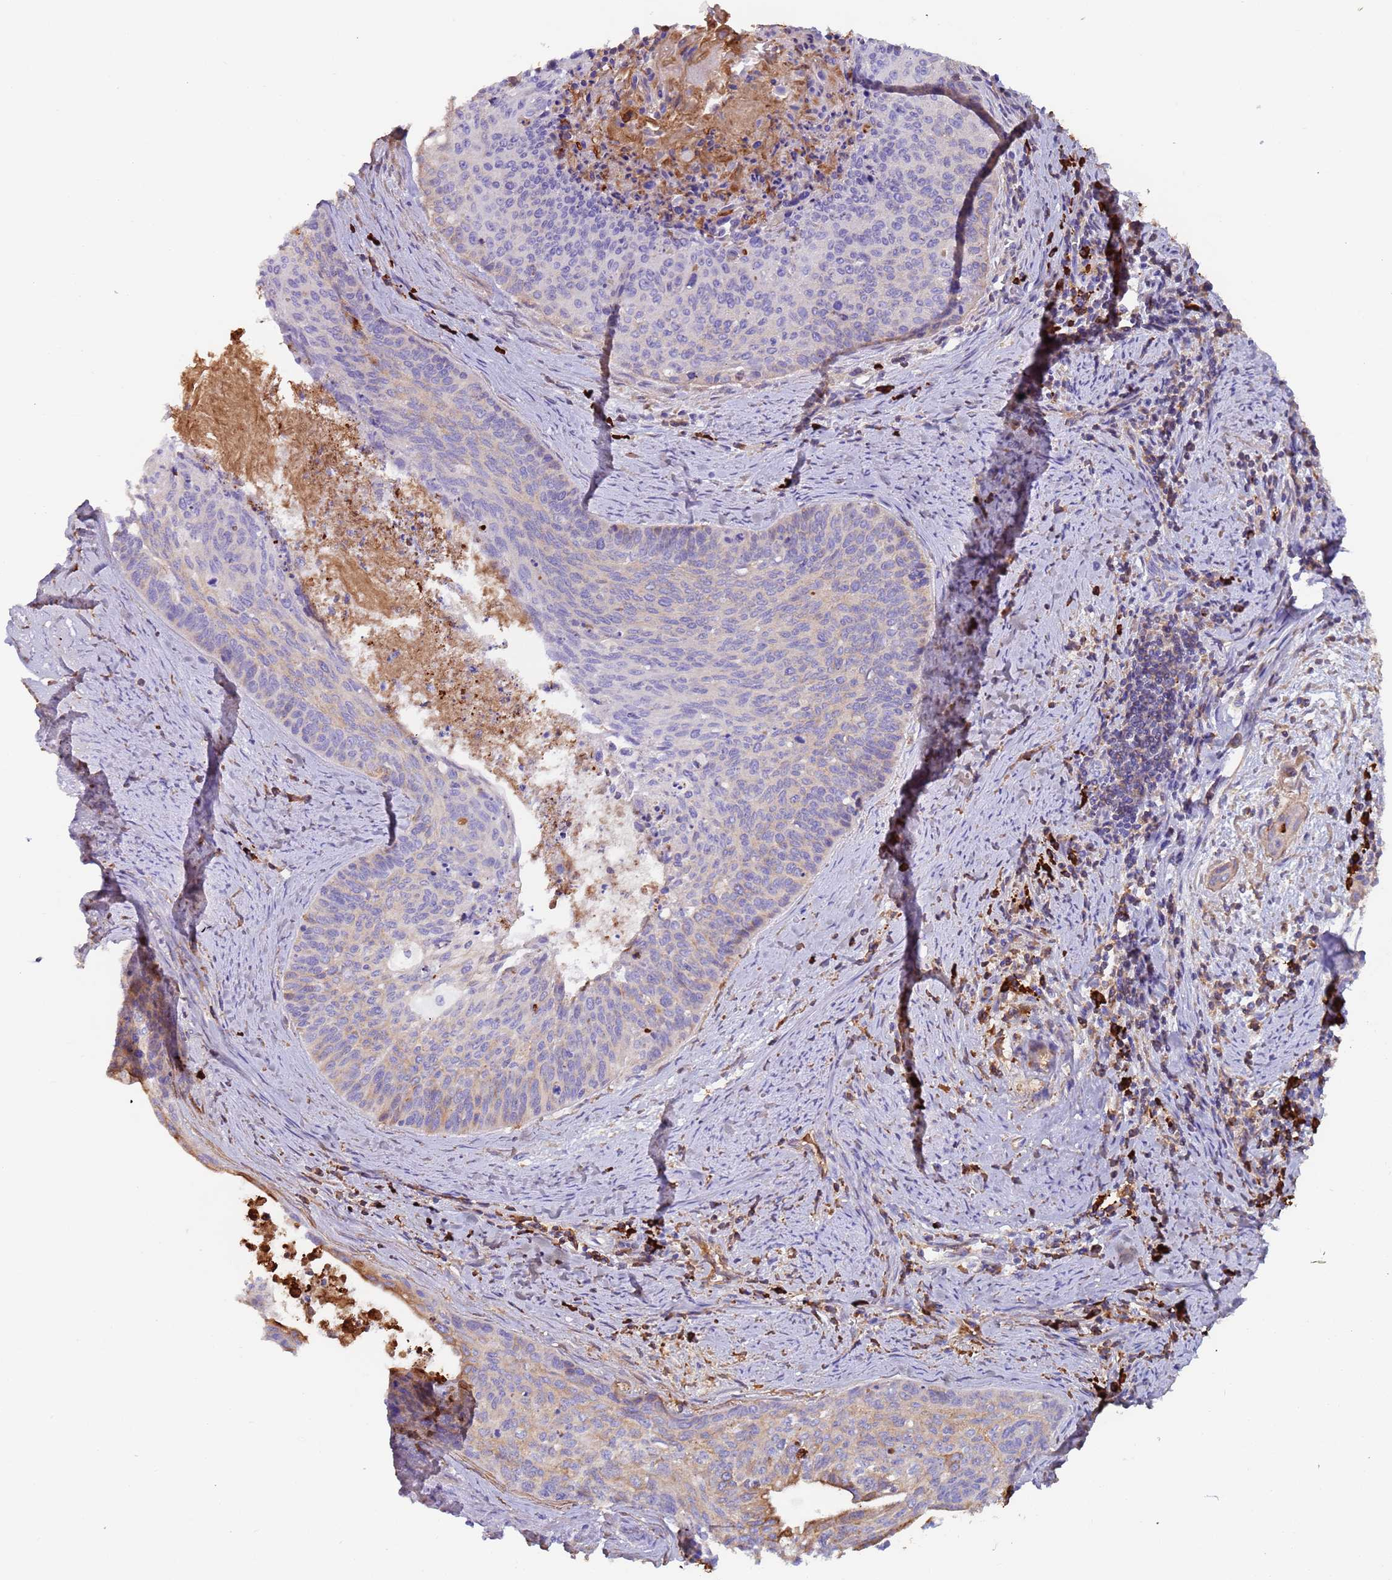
{"staining": {"intensity": "negative", "quantity": "none", "location": "none"}, "tissue": "cervical cancer", "cell_type": "Tumor cells", "image_type": "cancer", "snomed": [{"axis": "morphology", "description": "Squamous cell carcinoma, NOS"}, {"axis": "topography", "description": "Cervix"}], "caption": "This is an IHC photomicrograph of cervical cancer. There is no staining in tumor cells.", "gene": "CYSLTR2", "patient": {"sex": "female", "age": 55}}